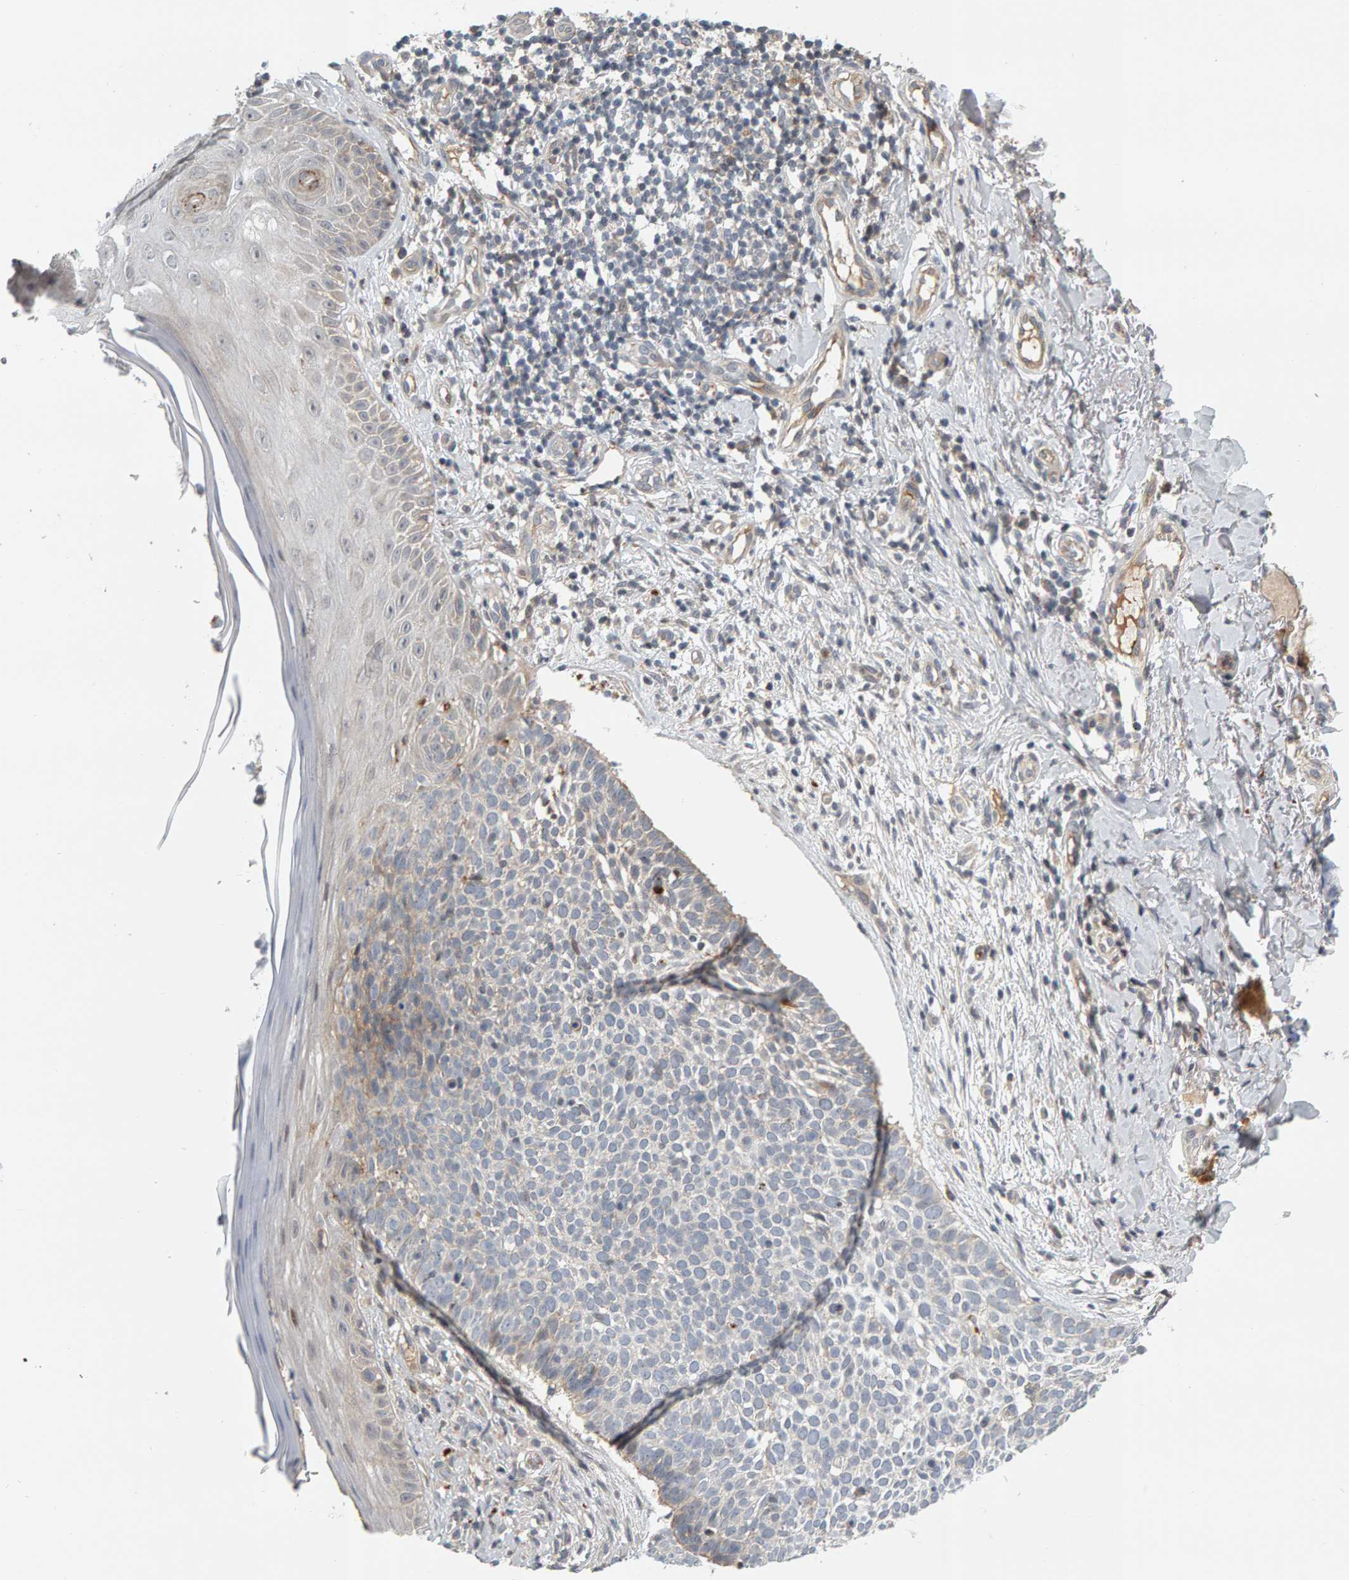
{"staining": {"intensity": "negative", "quantity": "none", "location": "none"}, "tissue": "skin cancer", "cell_type": "Tumor cells", "image_type": "cancer", "snomed": [{"axis": "morphology", "description": "Normal tissue, NOS"}, {"axis": "morphology", "description": "Basal cell carcinoma"}, {"axis": "topography", "description": "Skin"}], "caption": "This is an immunohistochemistry (IHC) photomicrograph of skin basal cell carcinoma. There is no expression in tumor cells.", "gene": "ZNF160", "patient": {"sex": "male", "age": 67}}